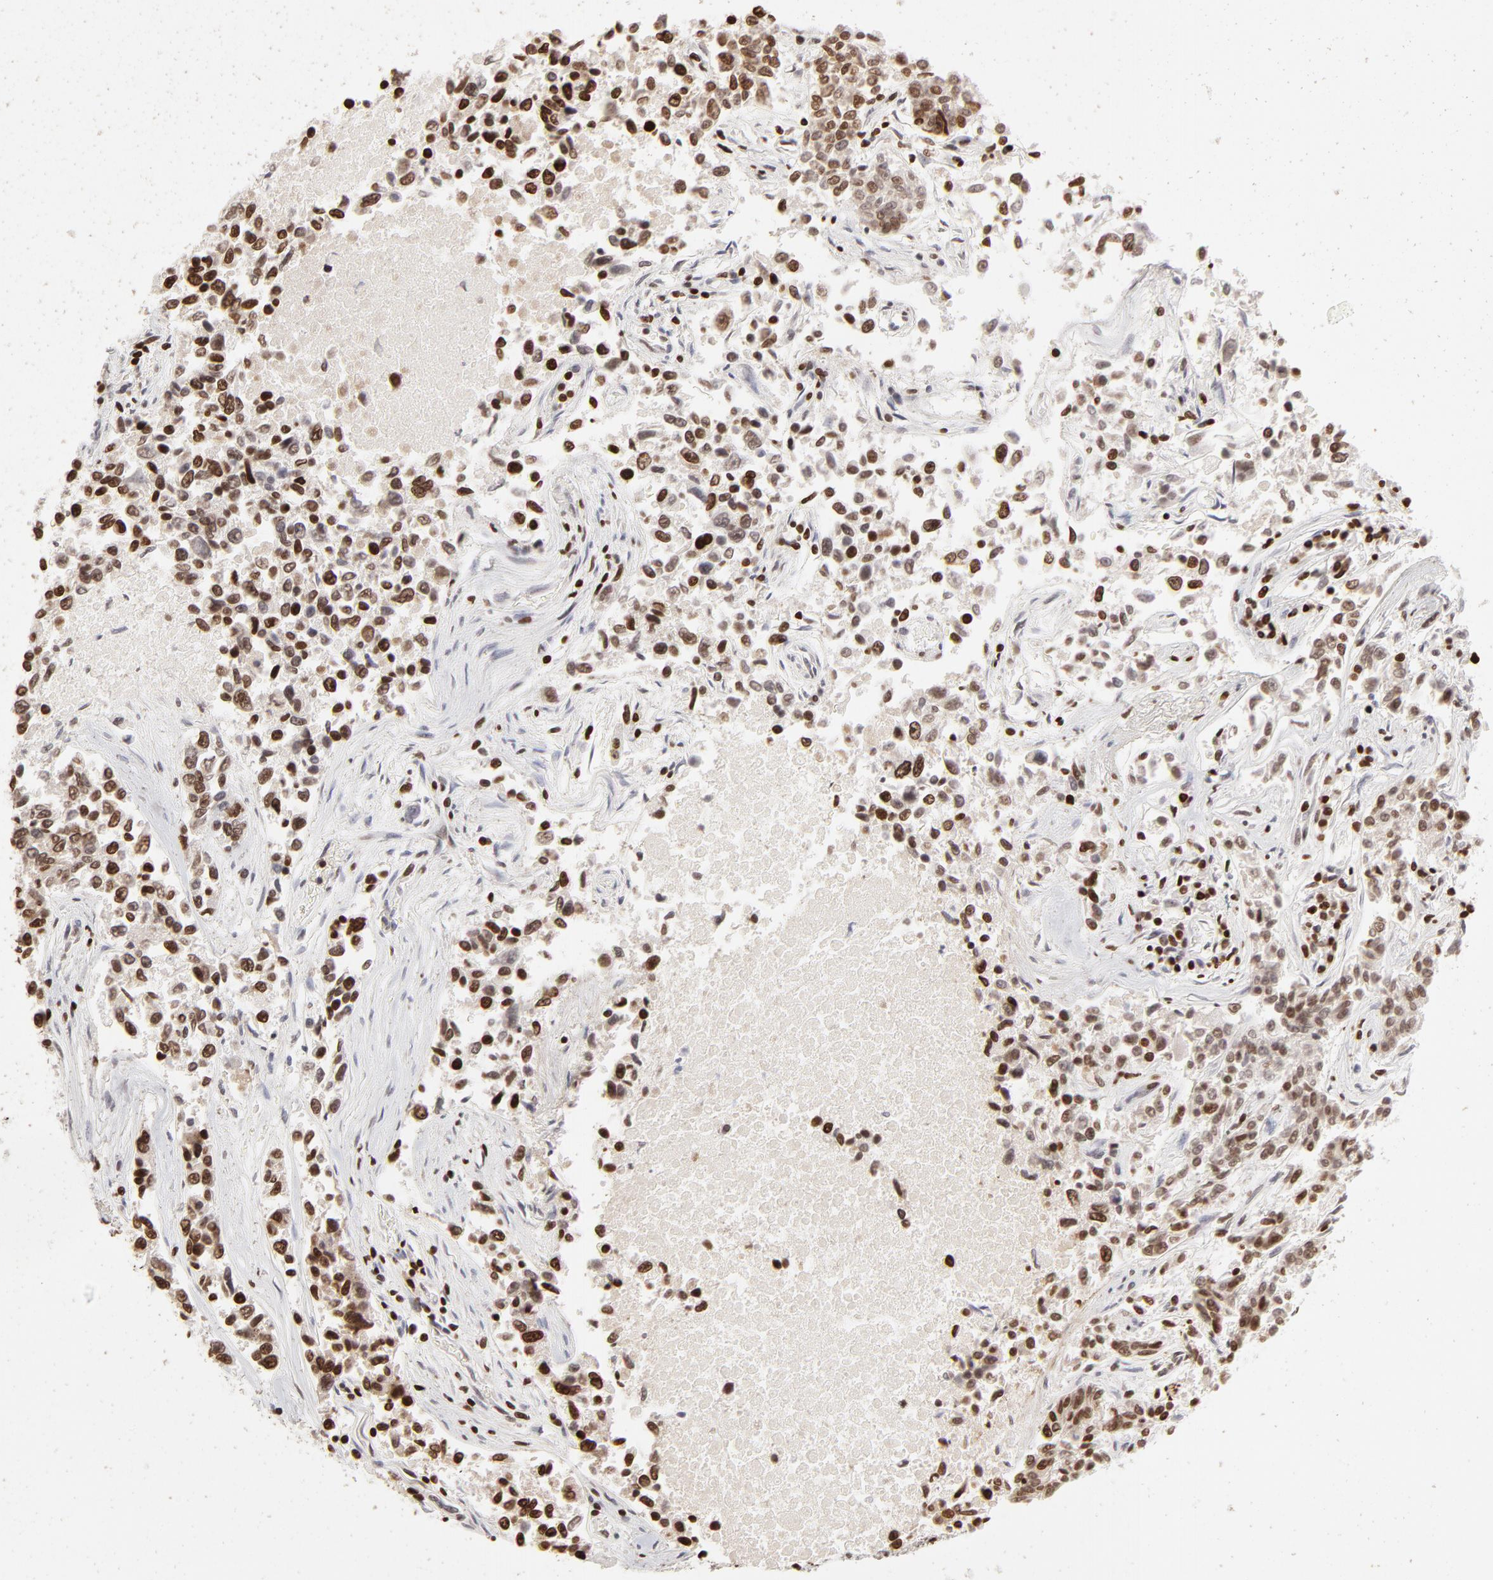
{"staining": {"intensity": "strong", "quantity": "25%-75%", "location": "nuclear"}, "tissue": "lung cancer", "cell_type": "Tumor cells", "image_type": "cancer", "snomed": [{"axis": "morphology", "description": "Adenocarcinoma, NOS"}, {"axis": "topography", "description": "Lung"}], "caption": "Protein staining by IHC displays strong nuclear expression in about 25%-75% of tumor cells in lung cancer (adenocarcinoma). (DAB IHC with brightfield microscopy, high magnification).", "gene": "PARP1", "patient": {"sex": "male", "age": 84}}